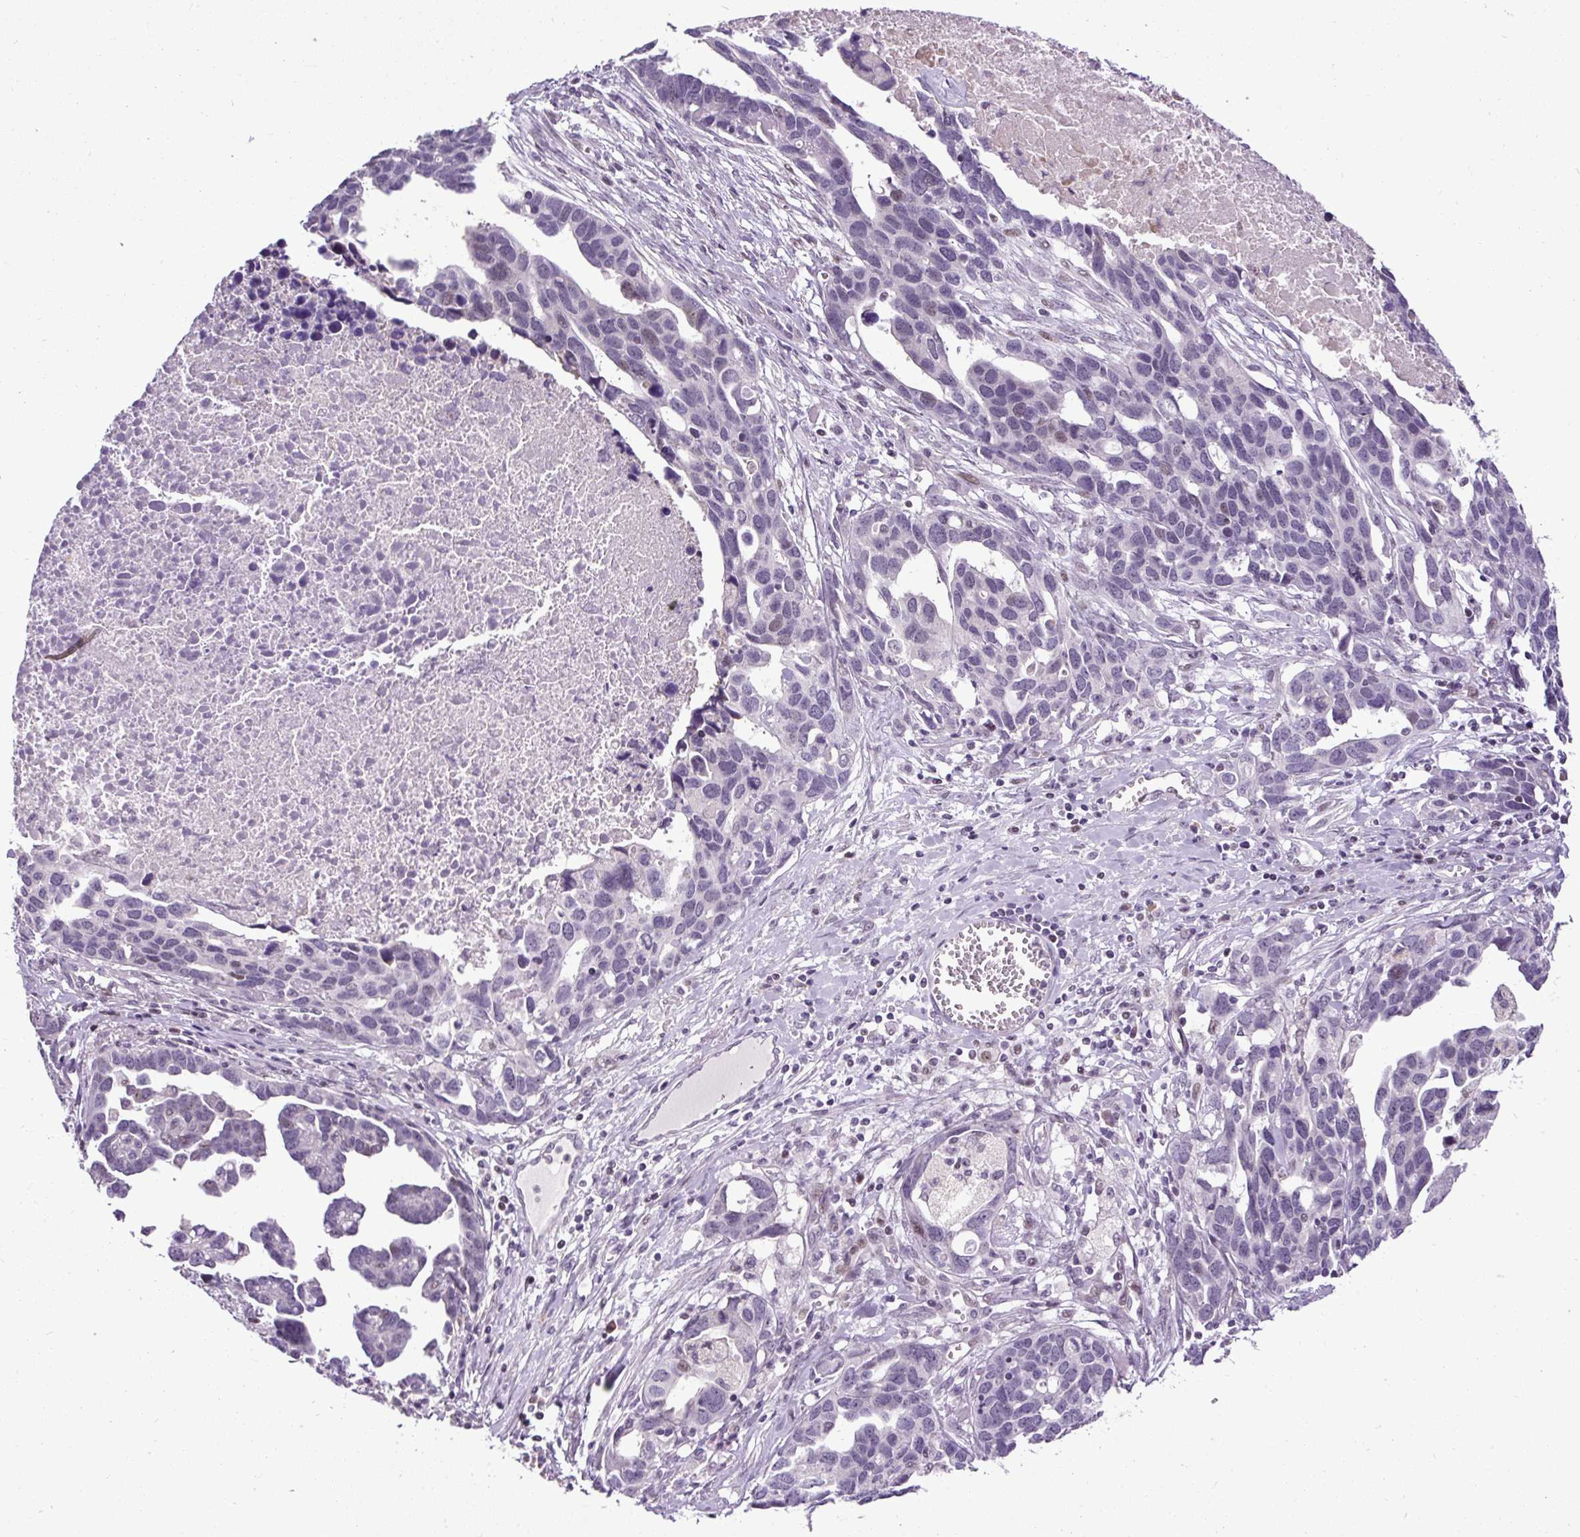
{"staining": {"intensity": "moderate", "quantity": "<25%", "location": "nuclear"}, "tissue": "ovarian cancer", "cell_type": "Tumor cells", "image_type": "cancer", "snomed": [{"axis": "morphology", "description": "Cystadenocarcinoma, serous, NOS"}, {"axis": "topography", "description": "Ovary"}], "caption": "Protein expression analysis of ovarian cancer (serous cystadenocarcinoma) reveals moderate nuclear staining in about <25% of tumor cells. (Stains: DAB (3,3'-diaminobenzidine) in brown, nuclei in blue, Microscopy: brightfield microscopy at high magnification).", "gene": "ARHGEF18", "patient": {"sex": "female", "age": 54}}